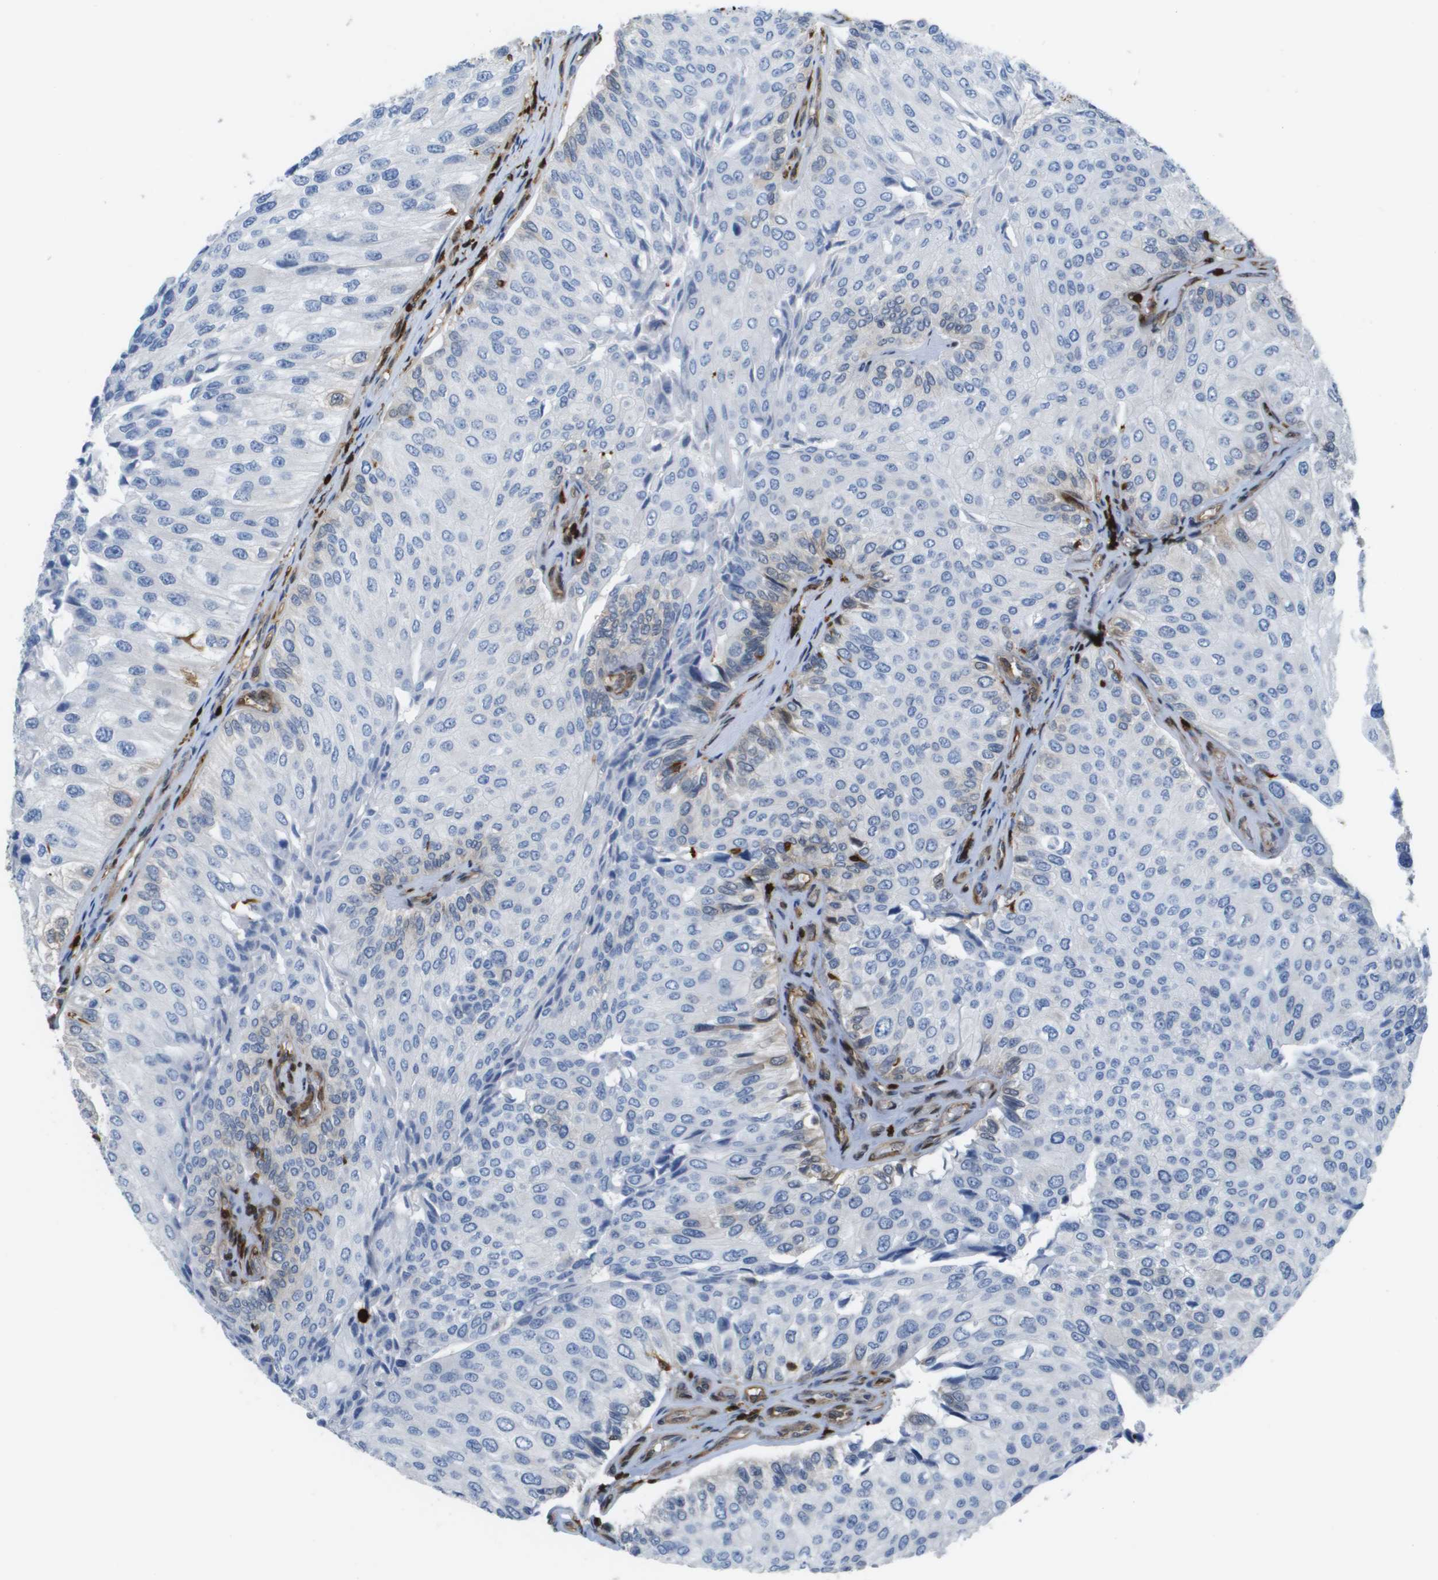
{"staining": {"intensity": "negative", "quantity": "none", "location": "none"}, "tissue": "urothelial cancer", "cell_type": "Tumor cells", "image_type": "cancer", "snomed": [{"axis": "morphology", "description": "Urothelial carcinoma, High grade"}, {"axis": "topography", "description": "Kidney"}, {"axis": "topography", "description": "Urinary bladder"}], "caption": "Immunohistochemical staining of urothelial carcinoma (high-grade) displays no significant staining in tumor cells.", "gene": "DOCK5", "patient": {"sex": "male", "age": 77}}